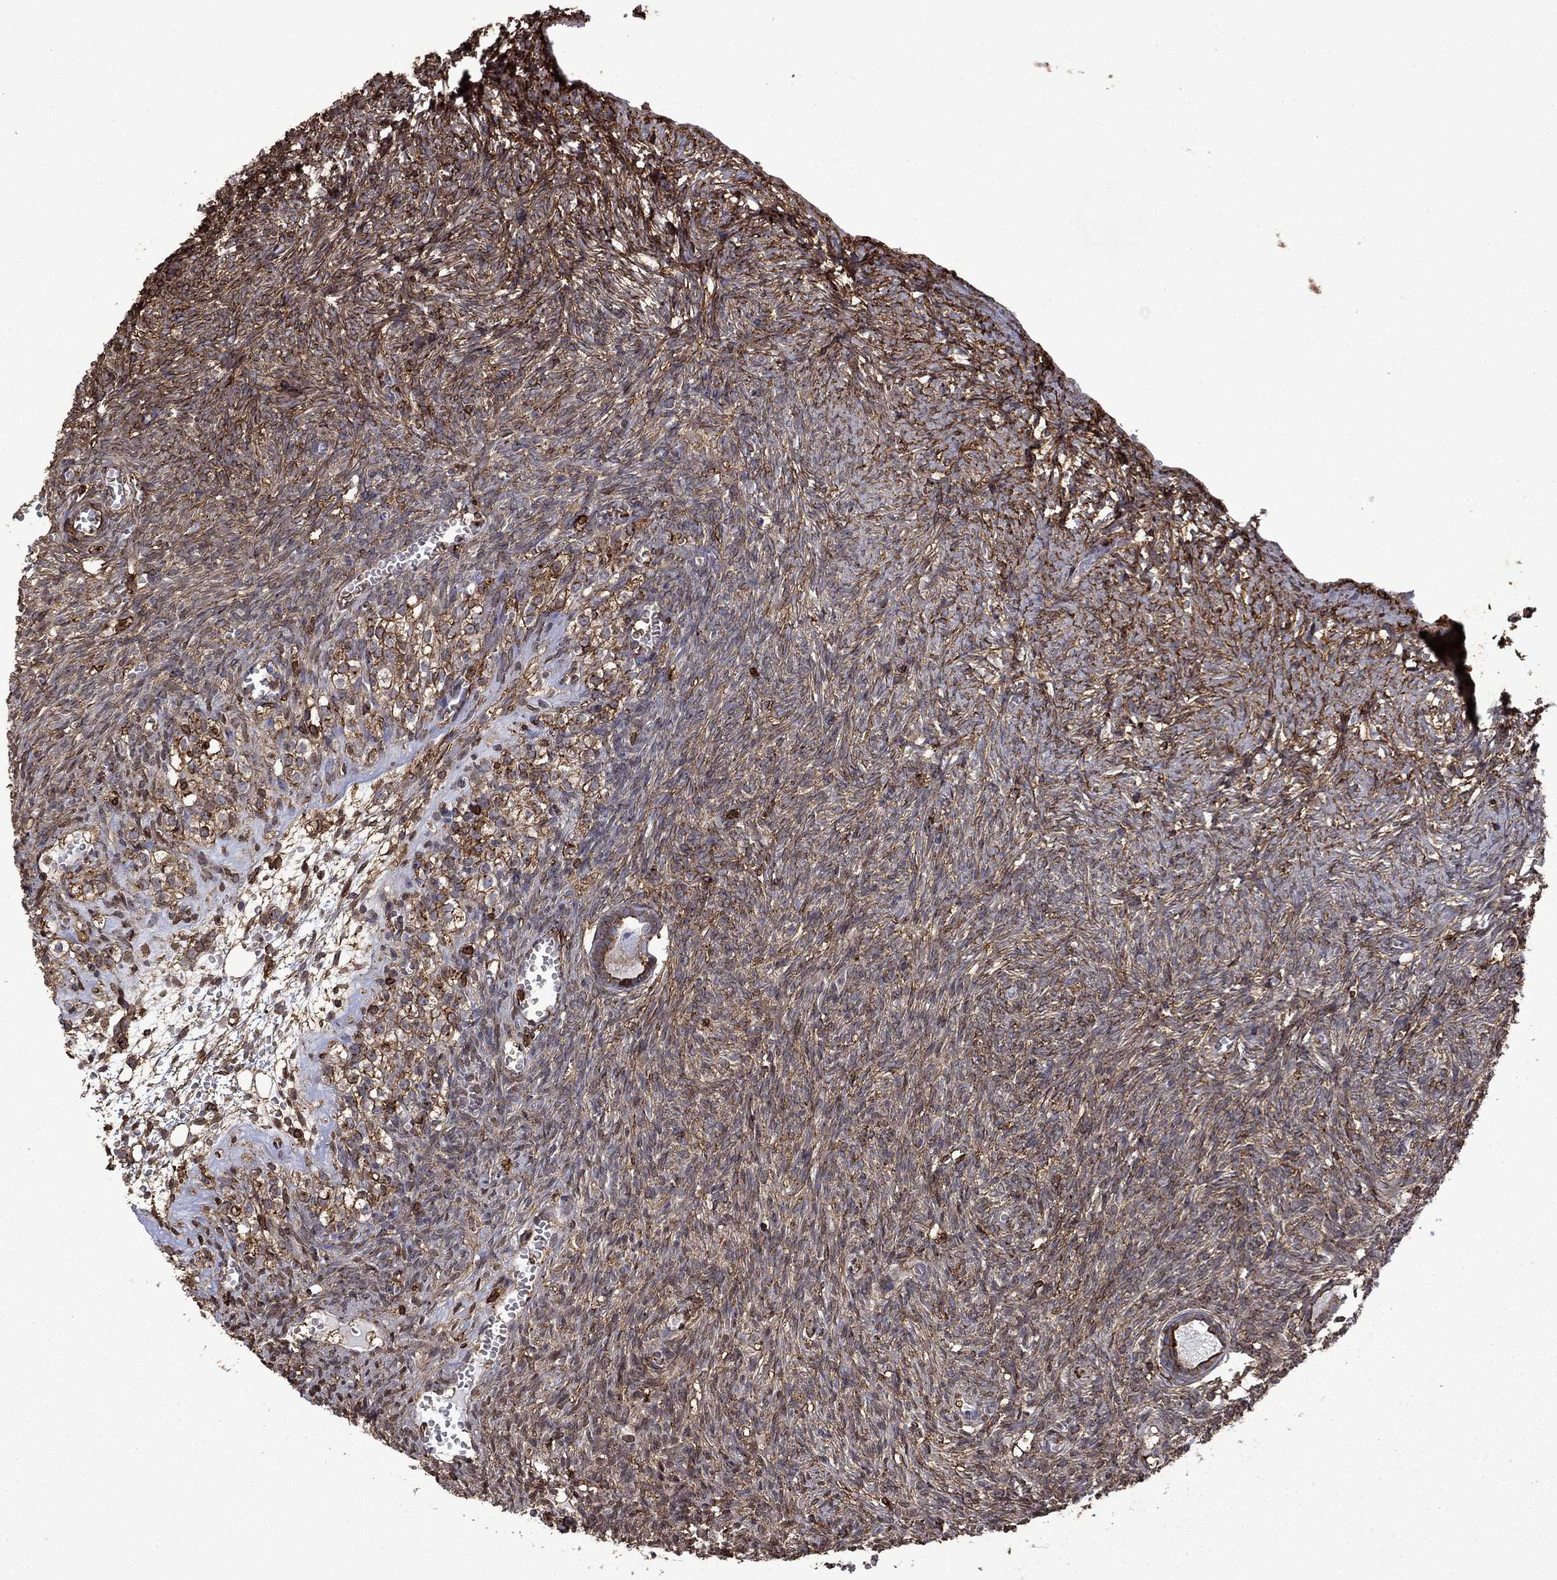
{"staining": {"intensity": "weak", "quantity": ">75%", "location": "cytoplasmic/membranous"}, "tissue": "ovary", "cell_type": "Follicle cells", "image_type": "normal", "snomed": [{"axis": "morphology", "description": "Normal tissue, NOS"}, {"axis": "topography", "description": "Ovary"}], "caption": "This image demonstrates immunohistochemistry staining of normal ovary, with low weak cytoplasmic/membranous expression in approximately >75% of follicle cells.", "gene": "PLAU", "patient": {"sex": "female", "age": 43}}